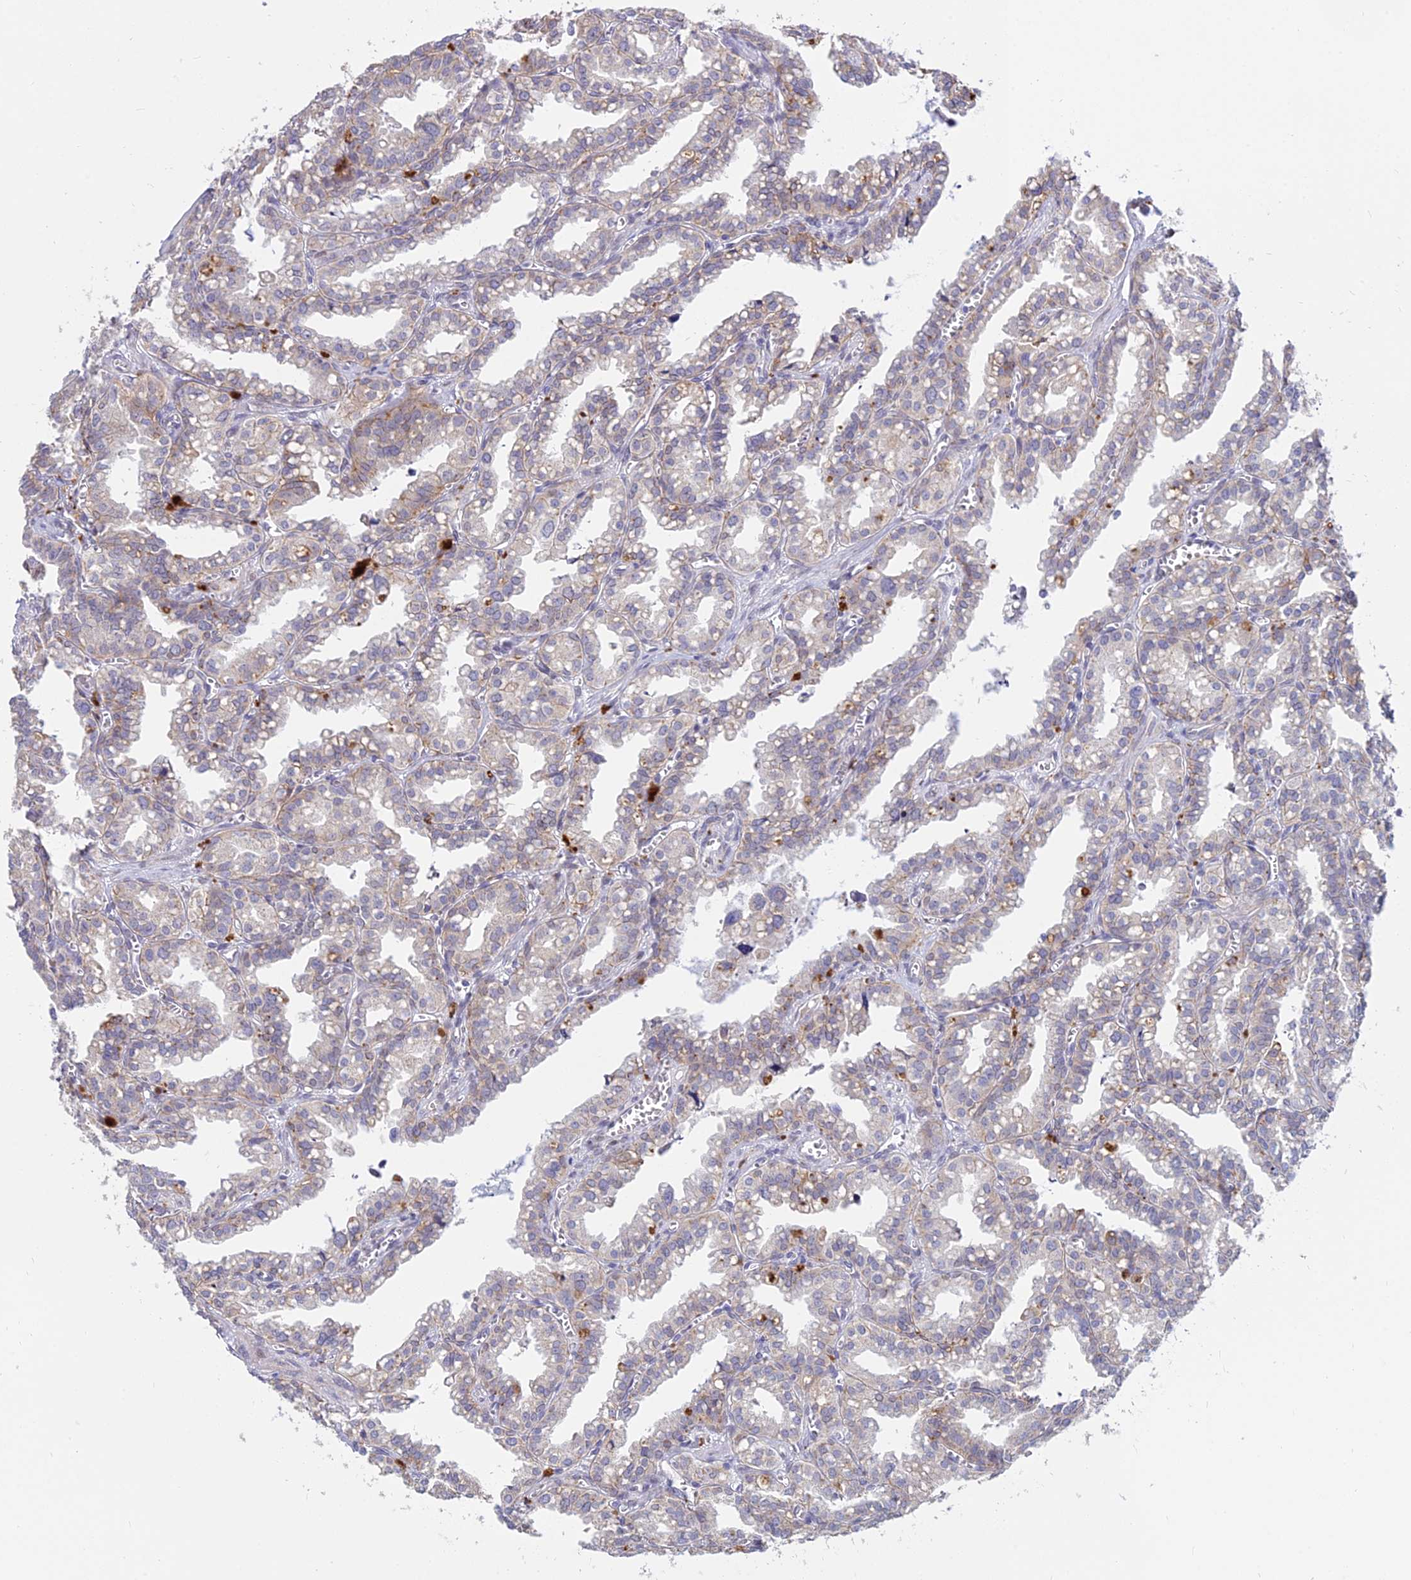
{"staining": {"intensity": "strong", "quantity": "<25%", "location": "cytoplasmic/membranous"}, "tissue": "seminal vesicle", "cell_type": "Glandular cells", "image_type": "normal", "snomed": [{"axis": "morphology", "description": "Normal tissue, NOS"}, {"axis": "topography", "description": "Prostate"}, {"axis": "topography", "description": "Seminal veicle"}], "caption": "Immunohistochemical staining of normal seminal vesicle reveals strong cytoplasmic/membranous protein positivity in about <25% of glandular cells. The protein is stained brown, and the nuclei are stained in blue (DAB IHC with brightfield microscopy, high magnification).", "gene": "C6orf163", "patient": {"sex": "male", "age": 51}}